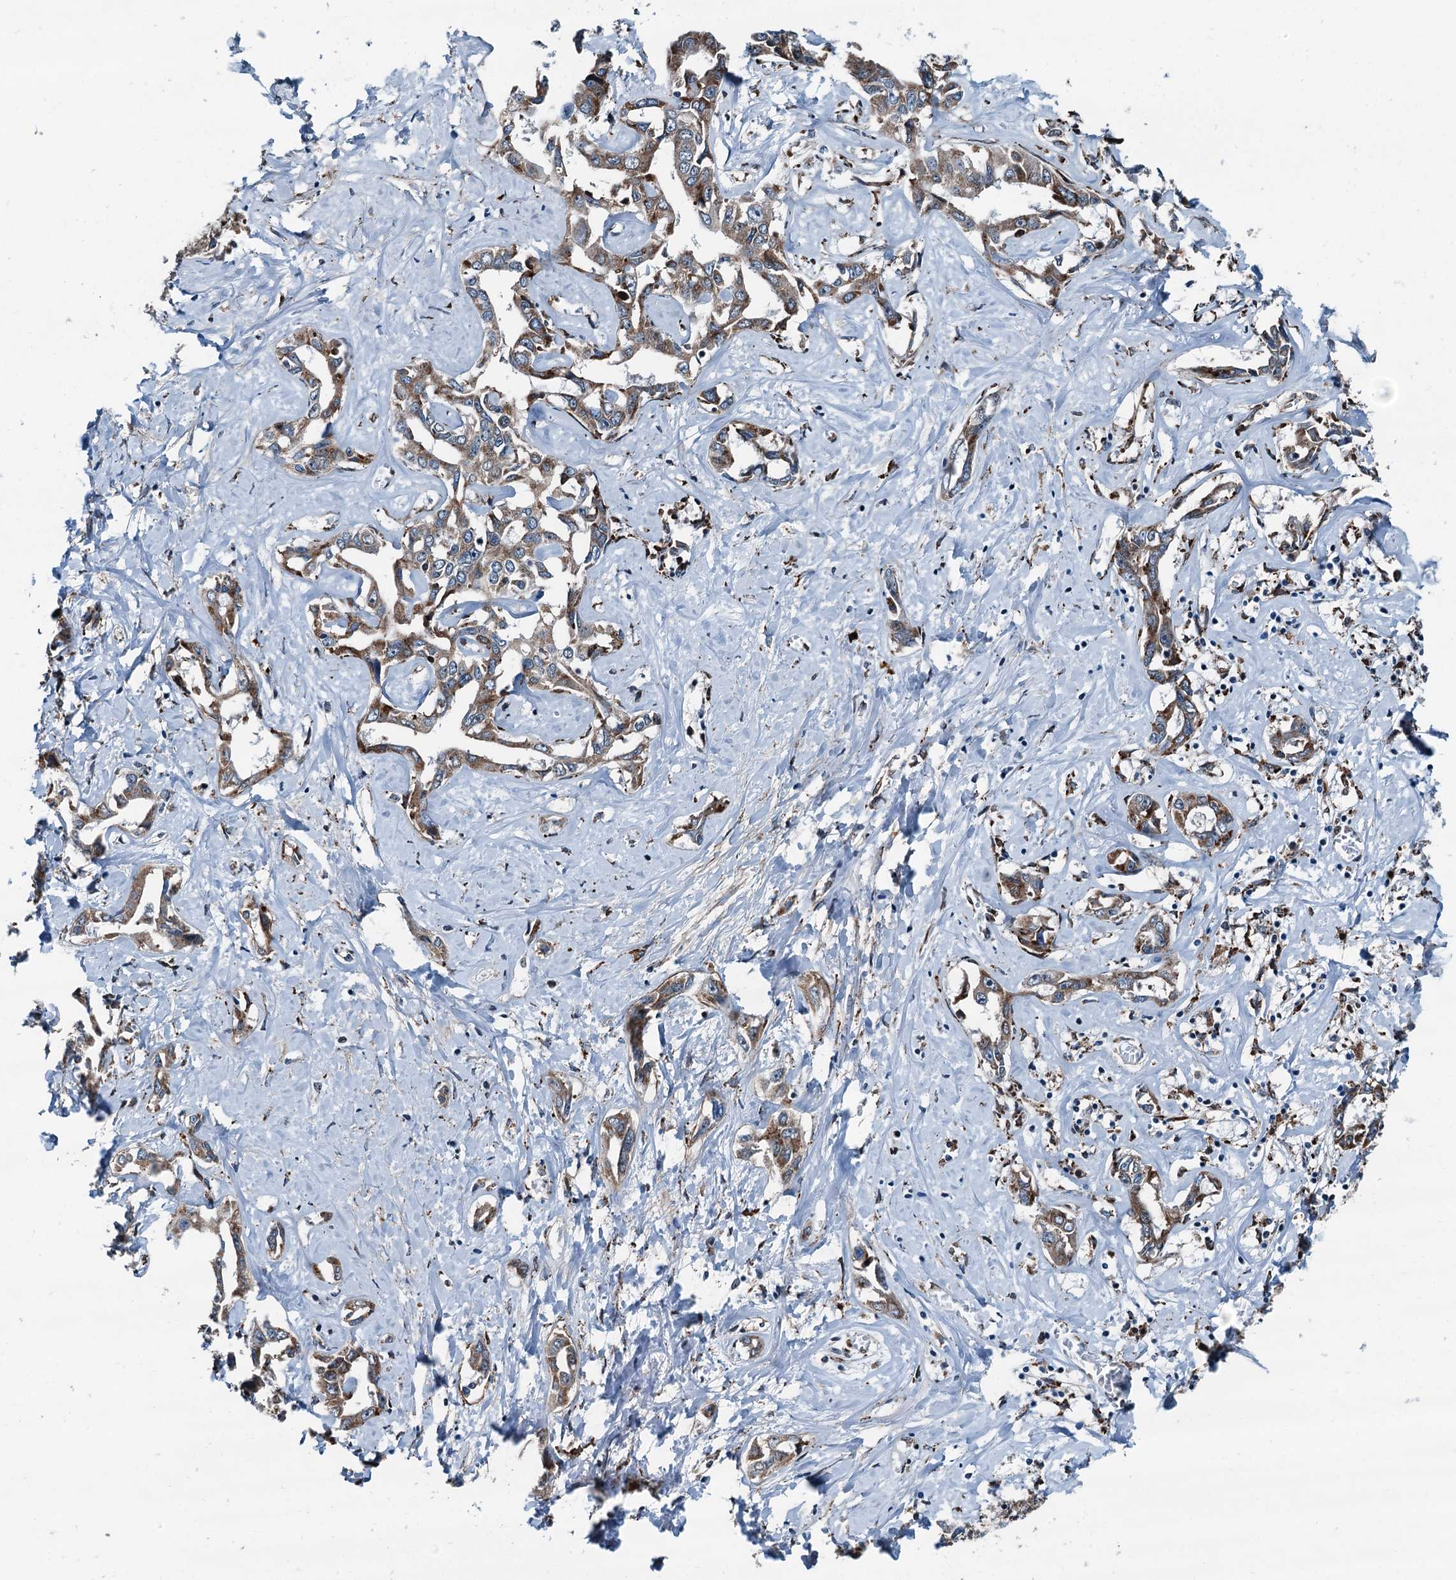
{"staining": {"intensity": "moderate", "quantity": "25%-75%", "location": "cytoplasmic/membranous"}, "tissue": "liver cancer", "cell_type": "Tumor cells", "image_type": "cancer", "snomed": [{"axis": "morphology", "description": "Cholangiocarcinoma"}, {"axis": "topography", "description": "Liver"}], "caption": "Immunohistochemical staining of human liver cancer displays moderate cytoplasmic/membranous protein staining in approximately 25%-75% of tumor cells. The staining is performed using DAB (3,3'-diaminobenzidine) brown chromogen to label protein expression. The nuclei are counter-stained blue using hematoxylin.", "gene": "TAMALIN", "patient": {"sex": "male", "age": 59}}